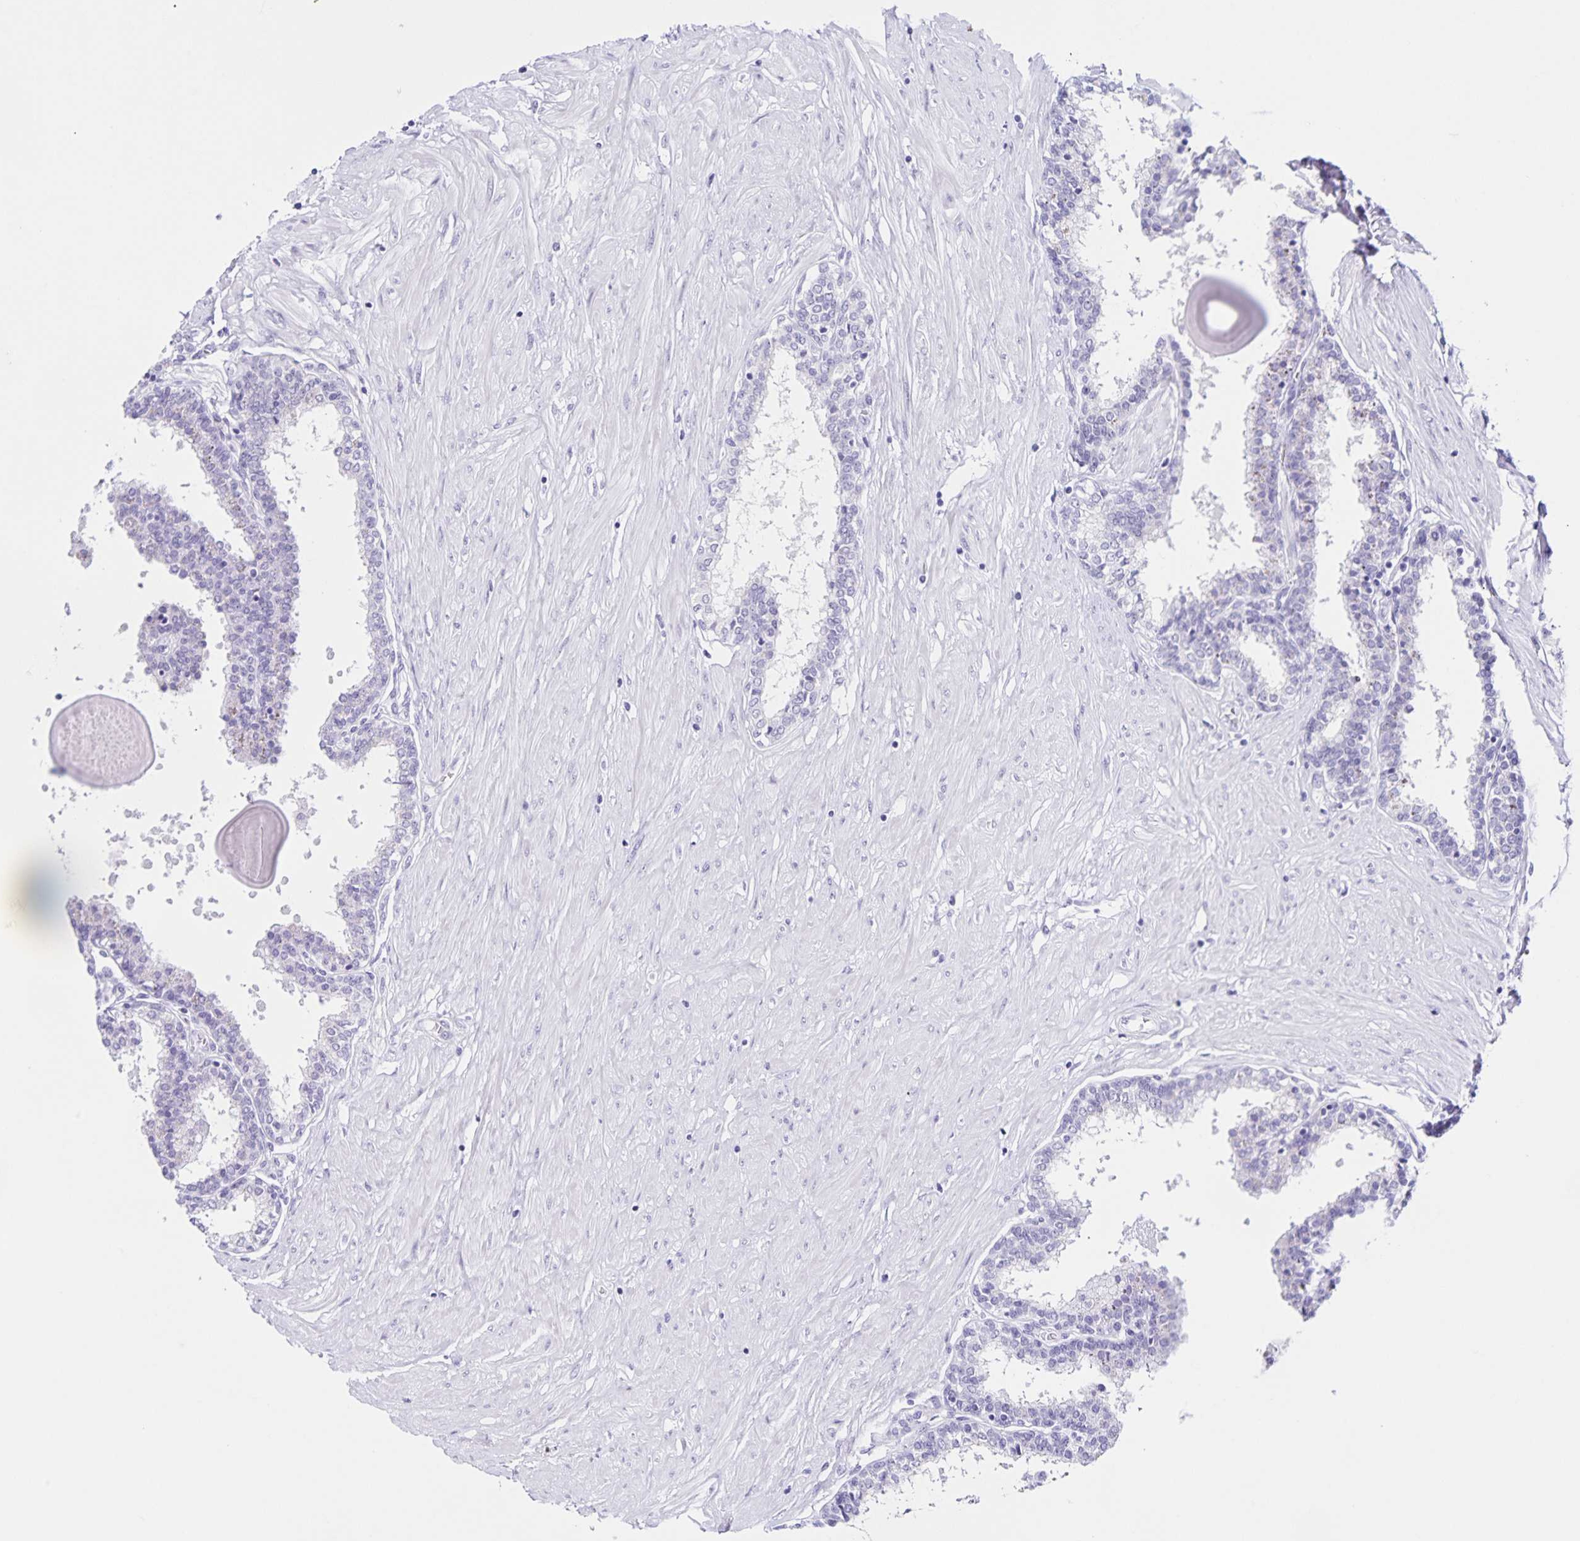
{"staining": {"intensity": "negative", "quantity": "none", "location": "none"}, "tissue": "prostate", "cell_type": "Glandular cells", "image_type": "normal", "snomed": [{"axis": "morphology", "description": "Normal tissue, NOS"}, {"axis": "topography", "description": "Prostate"}], "caption": "Human prostate stained for a protein using IHC exhibits no positivity in glandular cells.", "gene": "FAM170A", "patient": {"sex": "male", "age": 55}}